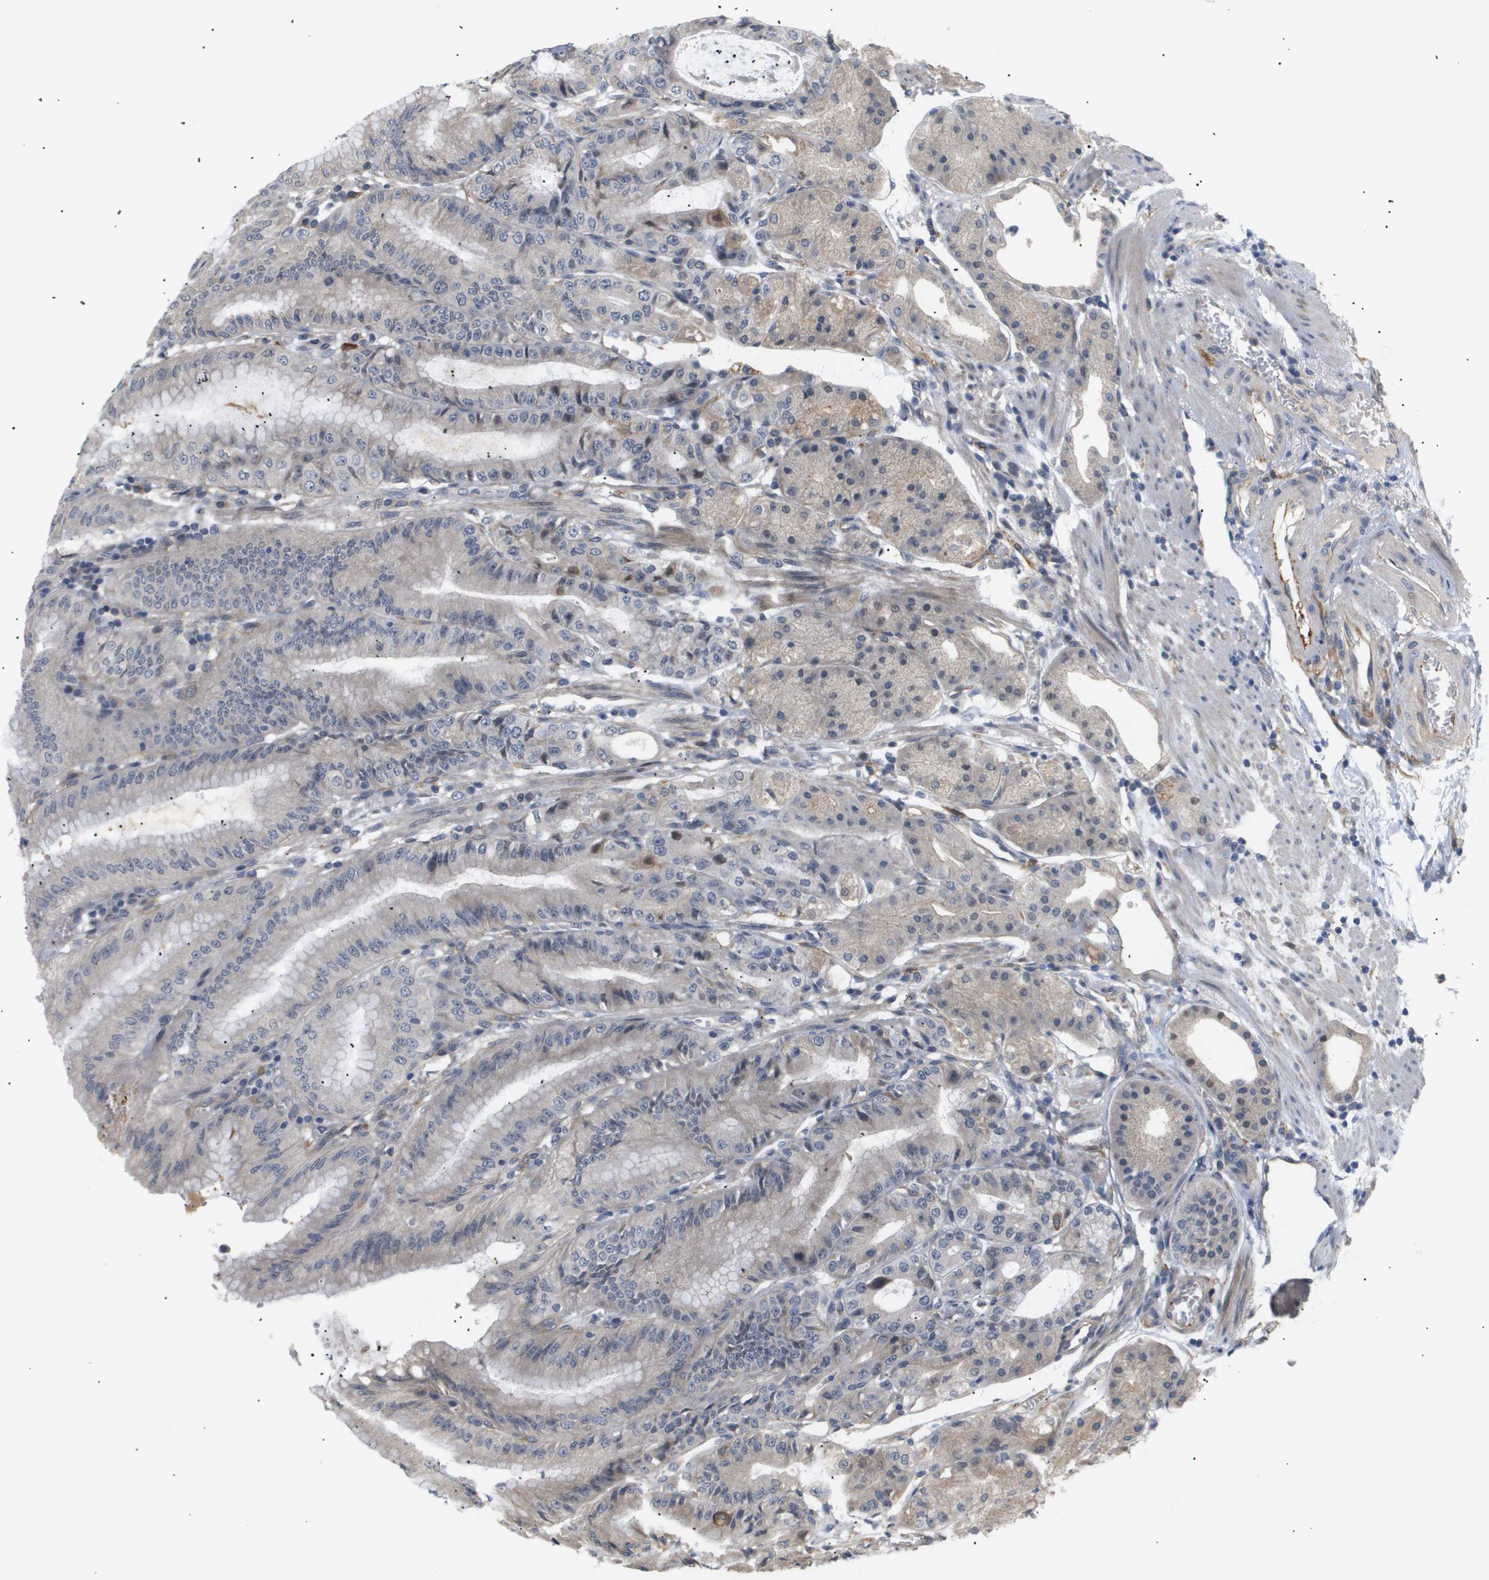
{"staining": {"intensity": "weak", "quantity": "25%-75%", "location": "cytoplasmic/membranous"}, "tissue": "stomach", "cell_type": "Glandular cells", "image_type": "normal", "snomed": [{"axis": "morphology", "description": "Normal tissue, NOS"}, {"axis": "topography", "description": "Stomach, lower"}], "caption": "Normal stomach exhibits weak cytoplasmic/membranous staining in about 25%-75% of glandular cells, visualized by immunohistochemistry.", "gene": "CORO2B", "patient": {"sex": "male", "age": 71}}